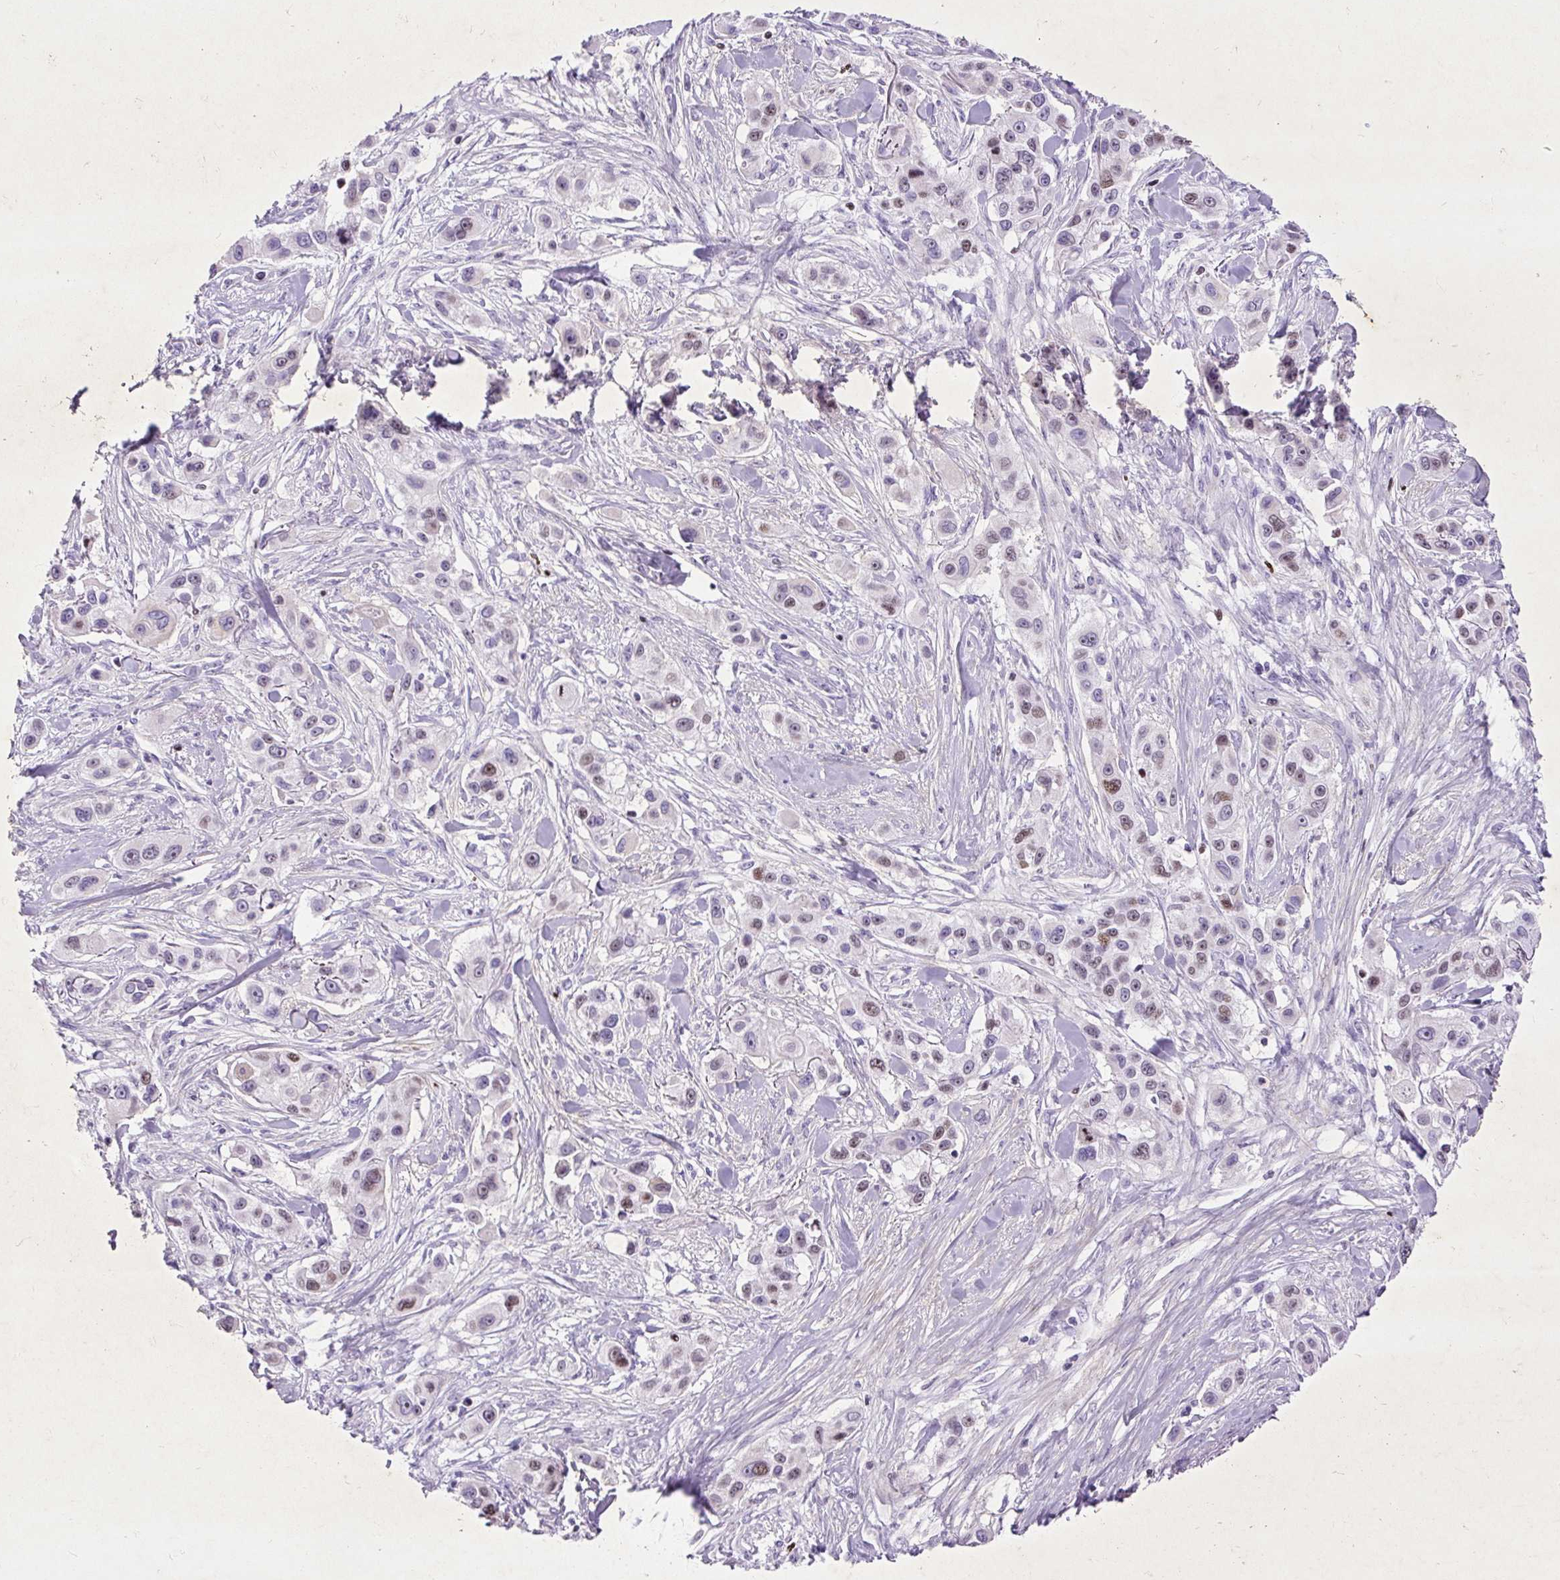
{"staining": {"intensity": "weak", "quantity": "25%-75%", "location": "nuclear"}, "tissue": "skin cancer", "cell_type": "Tumor cells", "image_type": "cancer", "snomed": [{"axis": "morphology", "description": "Squamous cell carcinoma, NOS"}, {"axis": "topography", "description": "Skin"}], "caption": "The histopathology image shows immunohistochemical staining of squamous cell carcinoma (skin). There is weak nuclear staining is present in about 25%-75% of tumor cells.", "gene": "SPC24", "patient": {"sex": "male", "age": 63}}